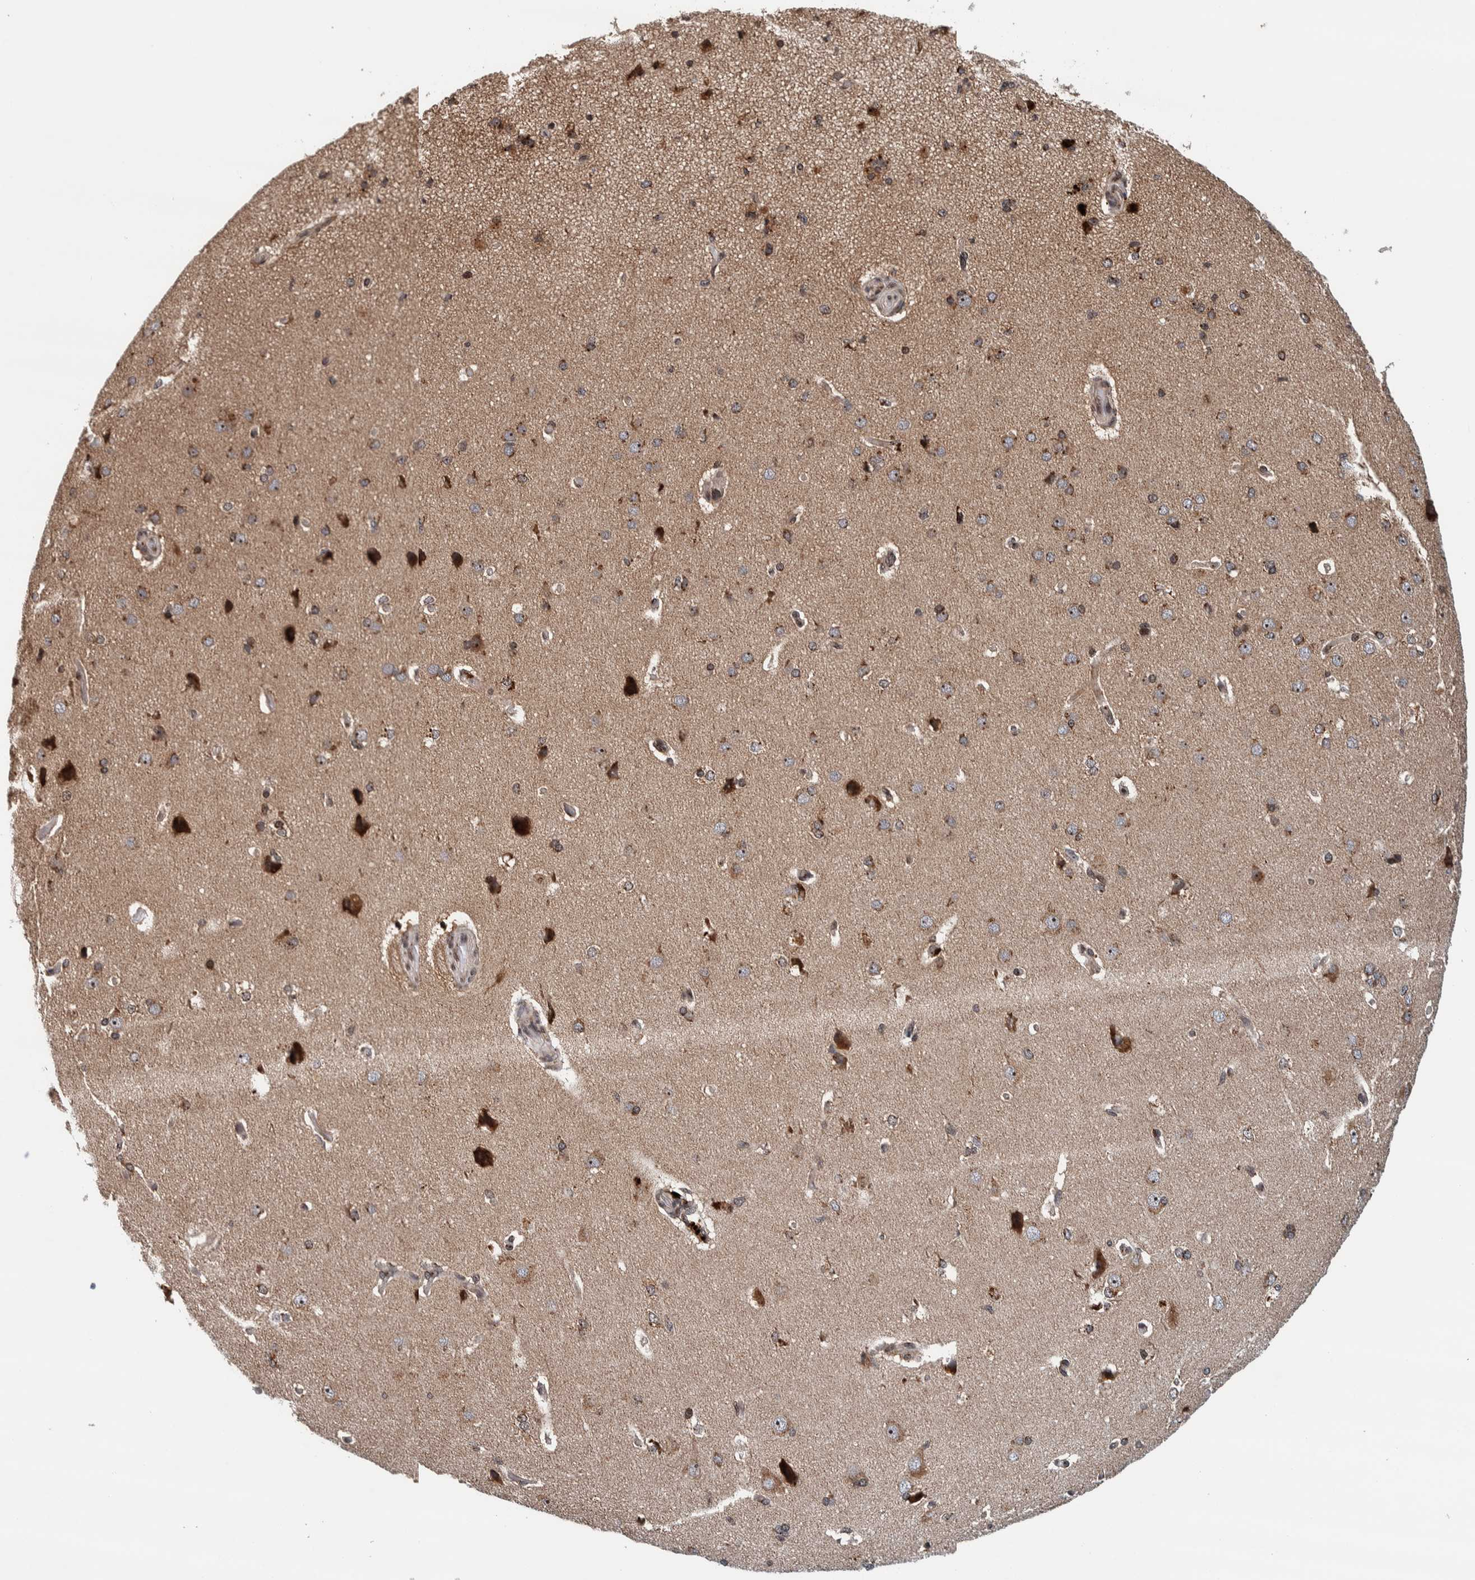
{"staining": {"intensity": "weak", "quantity": ">75%", "location": "cytoplasmic/membranous"}, "tissue": "cerebral cortex", "cell_type": "Endothelial cells", "image_type": "normal", "snomed": [{"axis": "morphology", "description": "Normal tissue, NOS"}, {"axis": "topography", "description": "Cerebral cortex"}], "caption": "Benign cerebral cortex reveals weak cytoplasmic/membranous positivity in approximately >75% of endothelial cells, visualized by immunohistochemistry.", "gene": "CCDC182", "patient": {"sex": "male", "age": 62}}